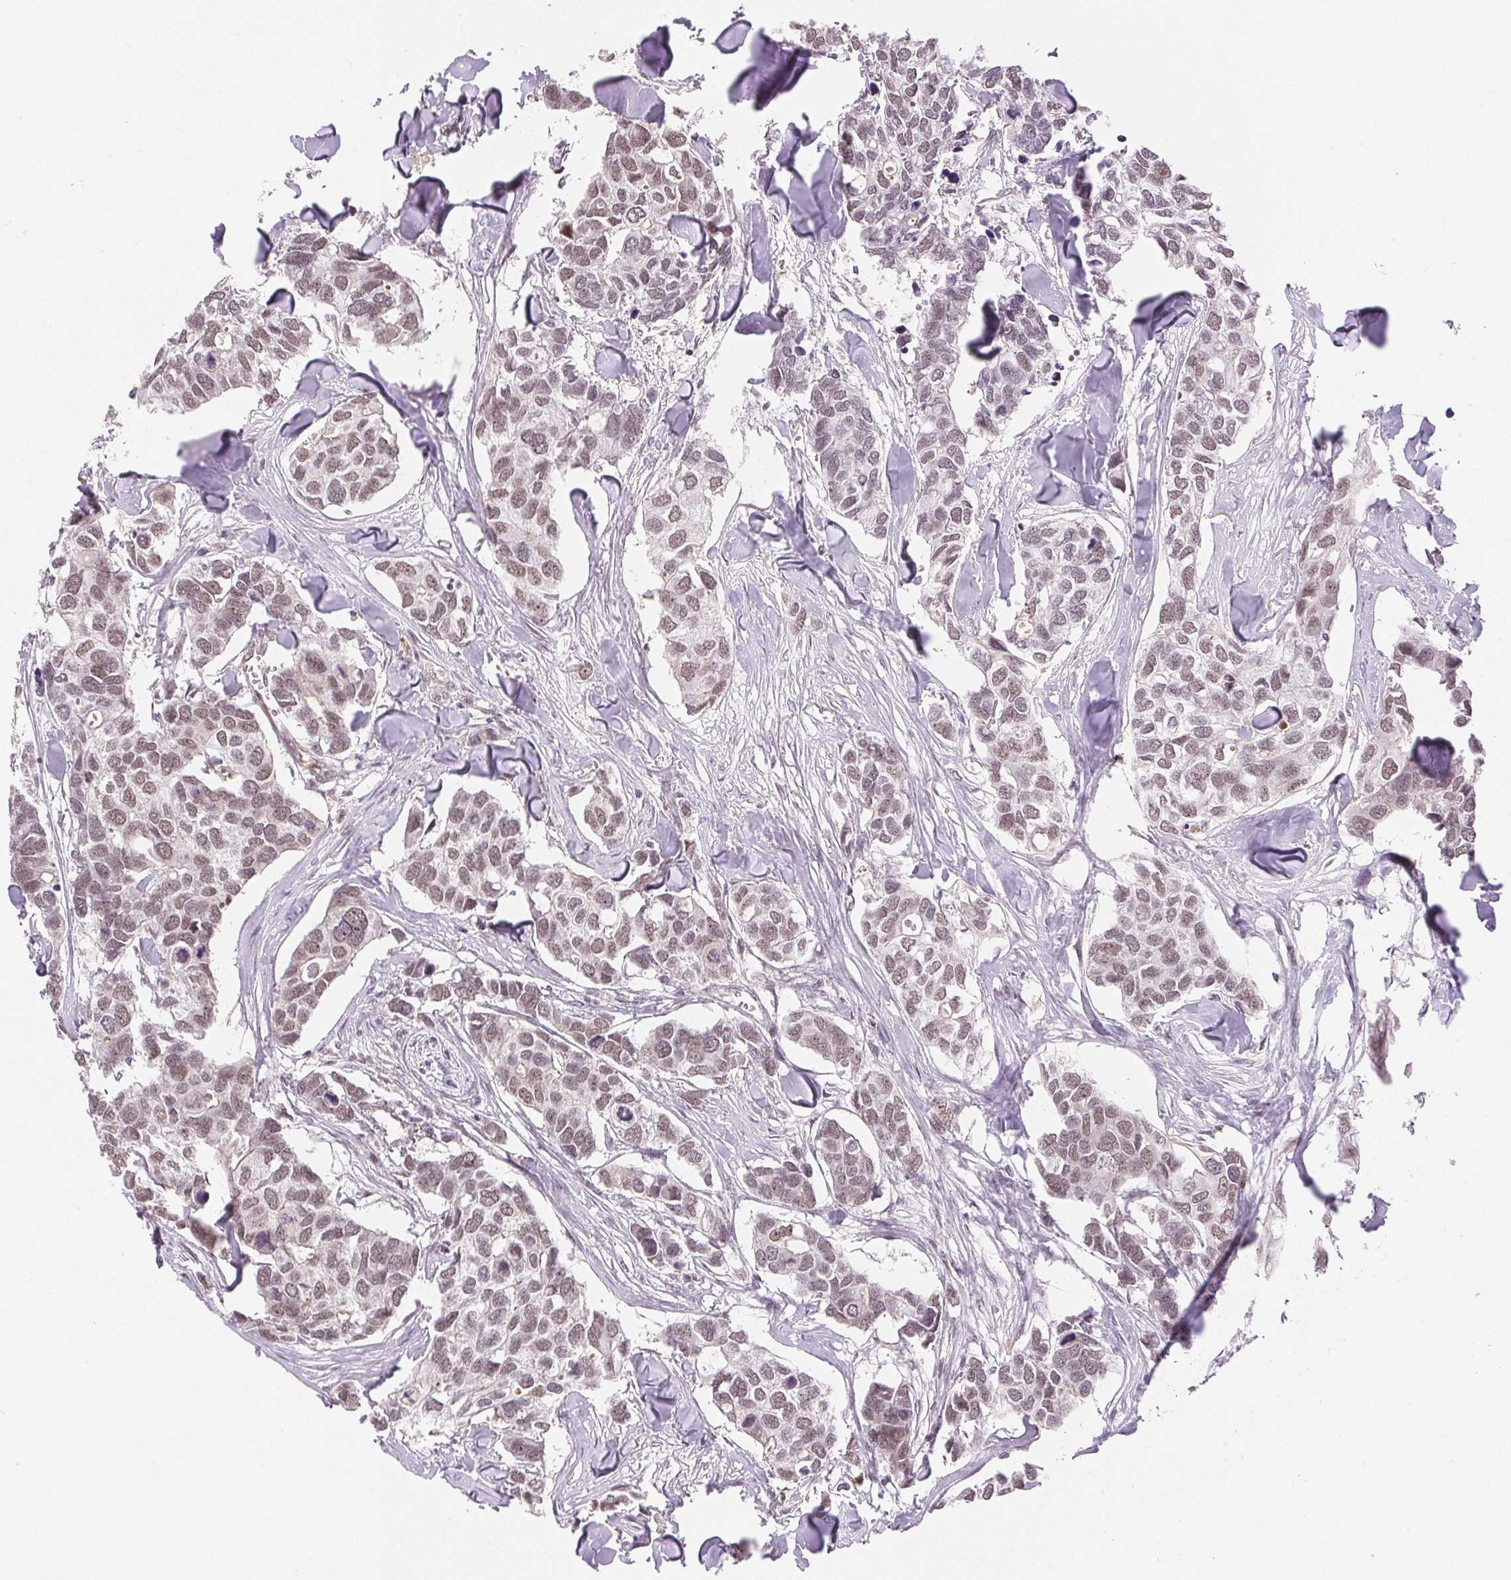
{"staining": {"intensity": "moderate", "quantity": ">75%", "location": "nuclear"}, "tissue": "breast cancer", "cell_type": "Tumor cells", "image_type": "cancer", "snomed": [{"axis": "morphology", "description": "Duct carcinoma"}, {"axis": "topography", "description": "Breast"}], "caption": "Infiltrating ductal carcinoma (breast) stained with a brown dye reveals moderate nuclear positive staining in approximately >75% of tumor cells.", "gene": "GRHL3", "patient": {"sex": "female", "age": 83}}